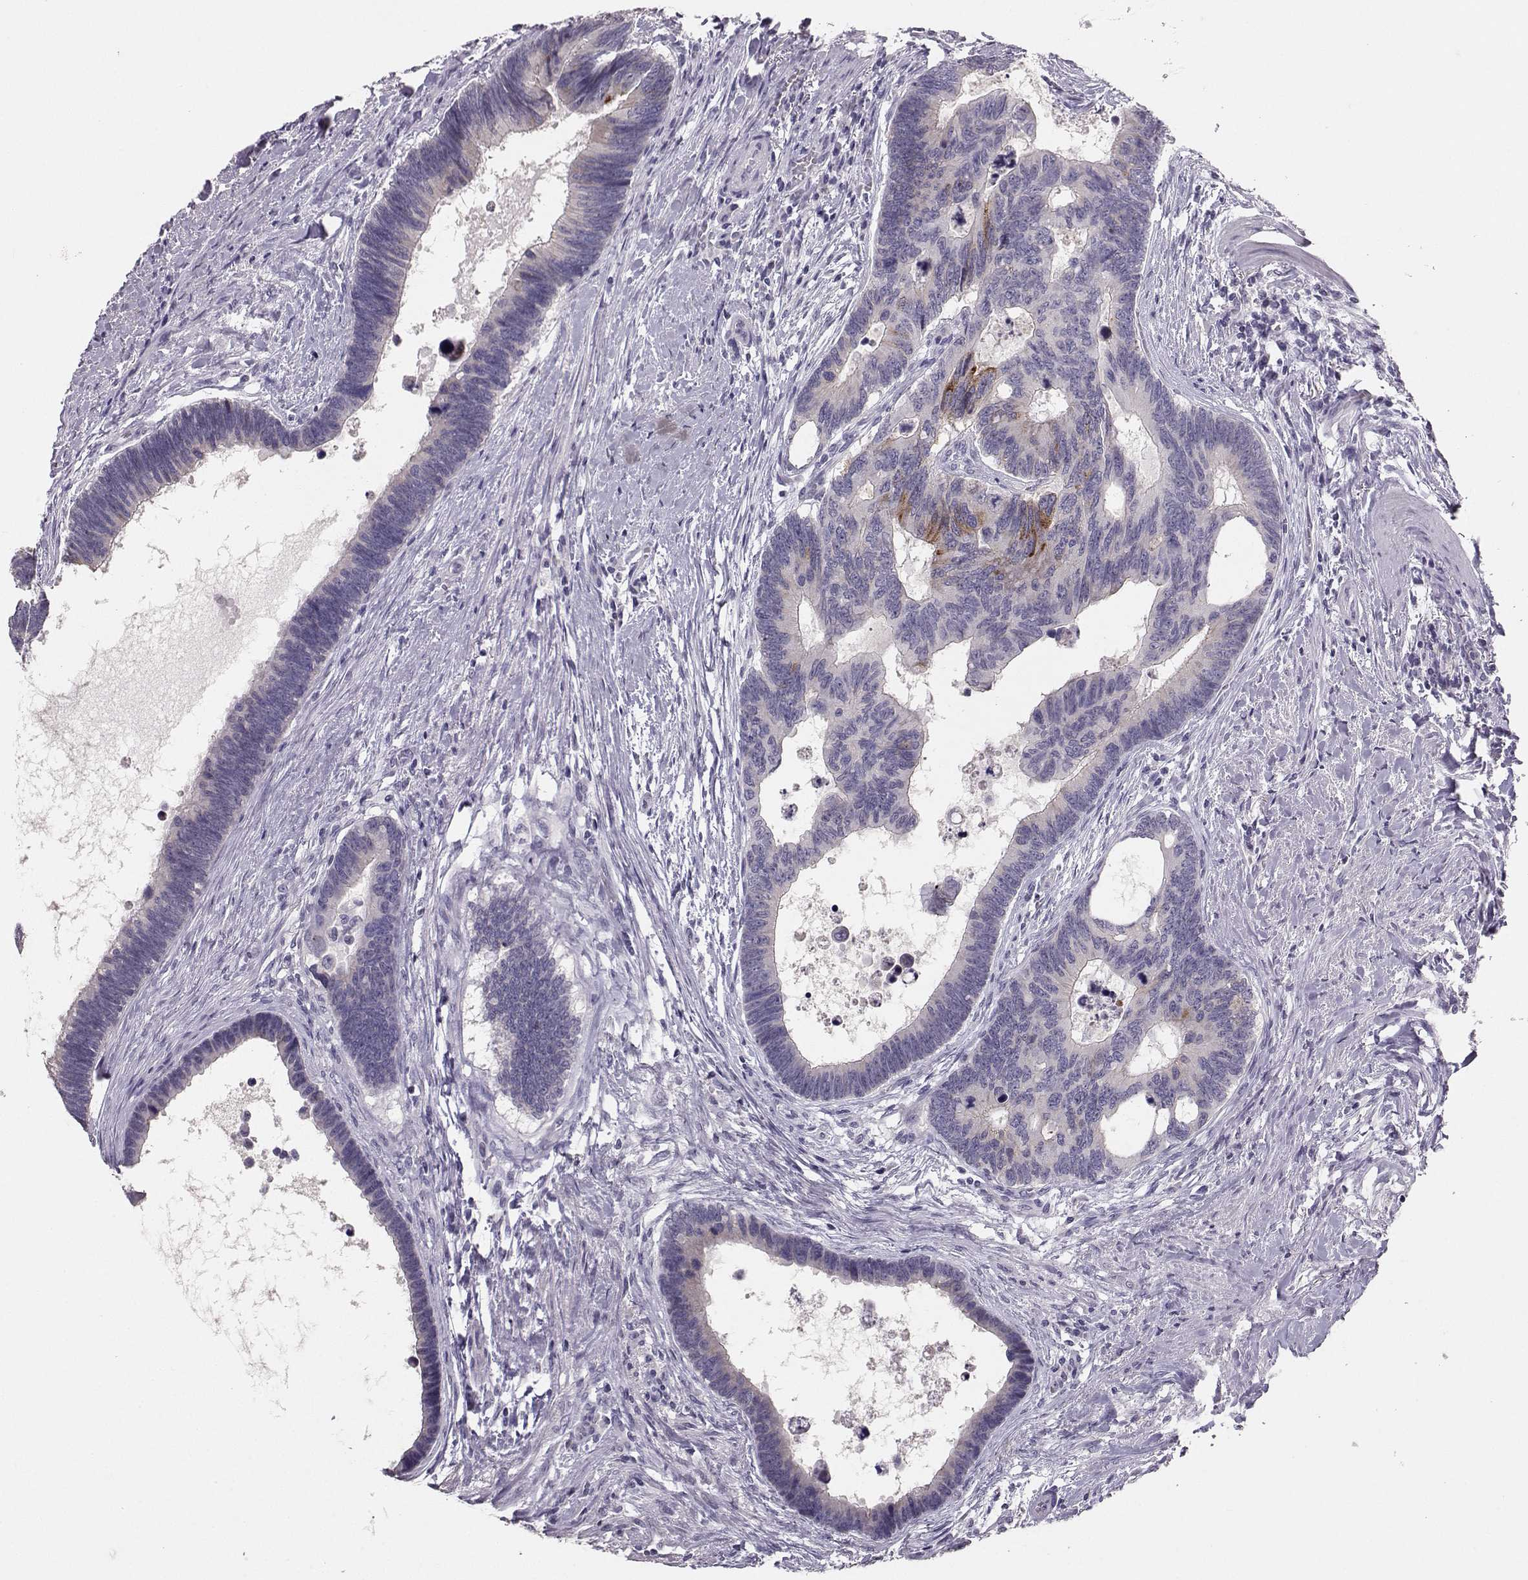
{"staining": {"intensity": "moderate", "quantity": "<25%", "location": "cytoplasmic/membranous"}, "tissue": "colorectal cancer", "cell_type": "Tumor cells", "image_type": "cancer", "snomed": [{"axis": "morphology", "description": "Adenocarcinoma, NOS"}, {"axis": "topography", "description": "Colon"}], "caption": "A brown stain shows moderate cytoplasmic/membranous positivity of a protein in colorectal adenocarcinoma tumor cells.", "gene": "PKP2", "patient": {"sex": "female", "age": 77}}